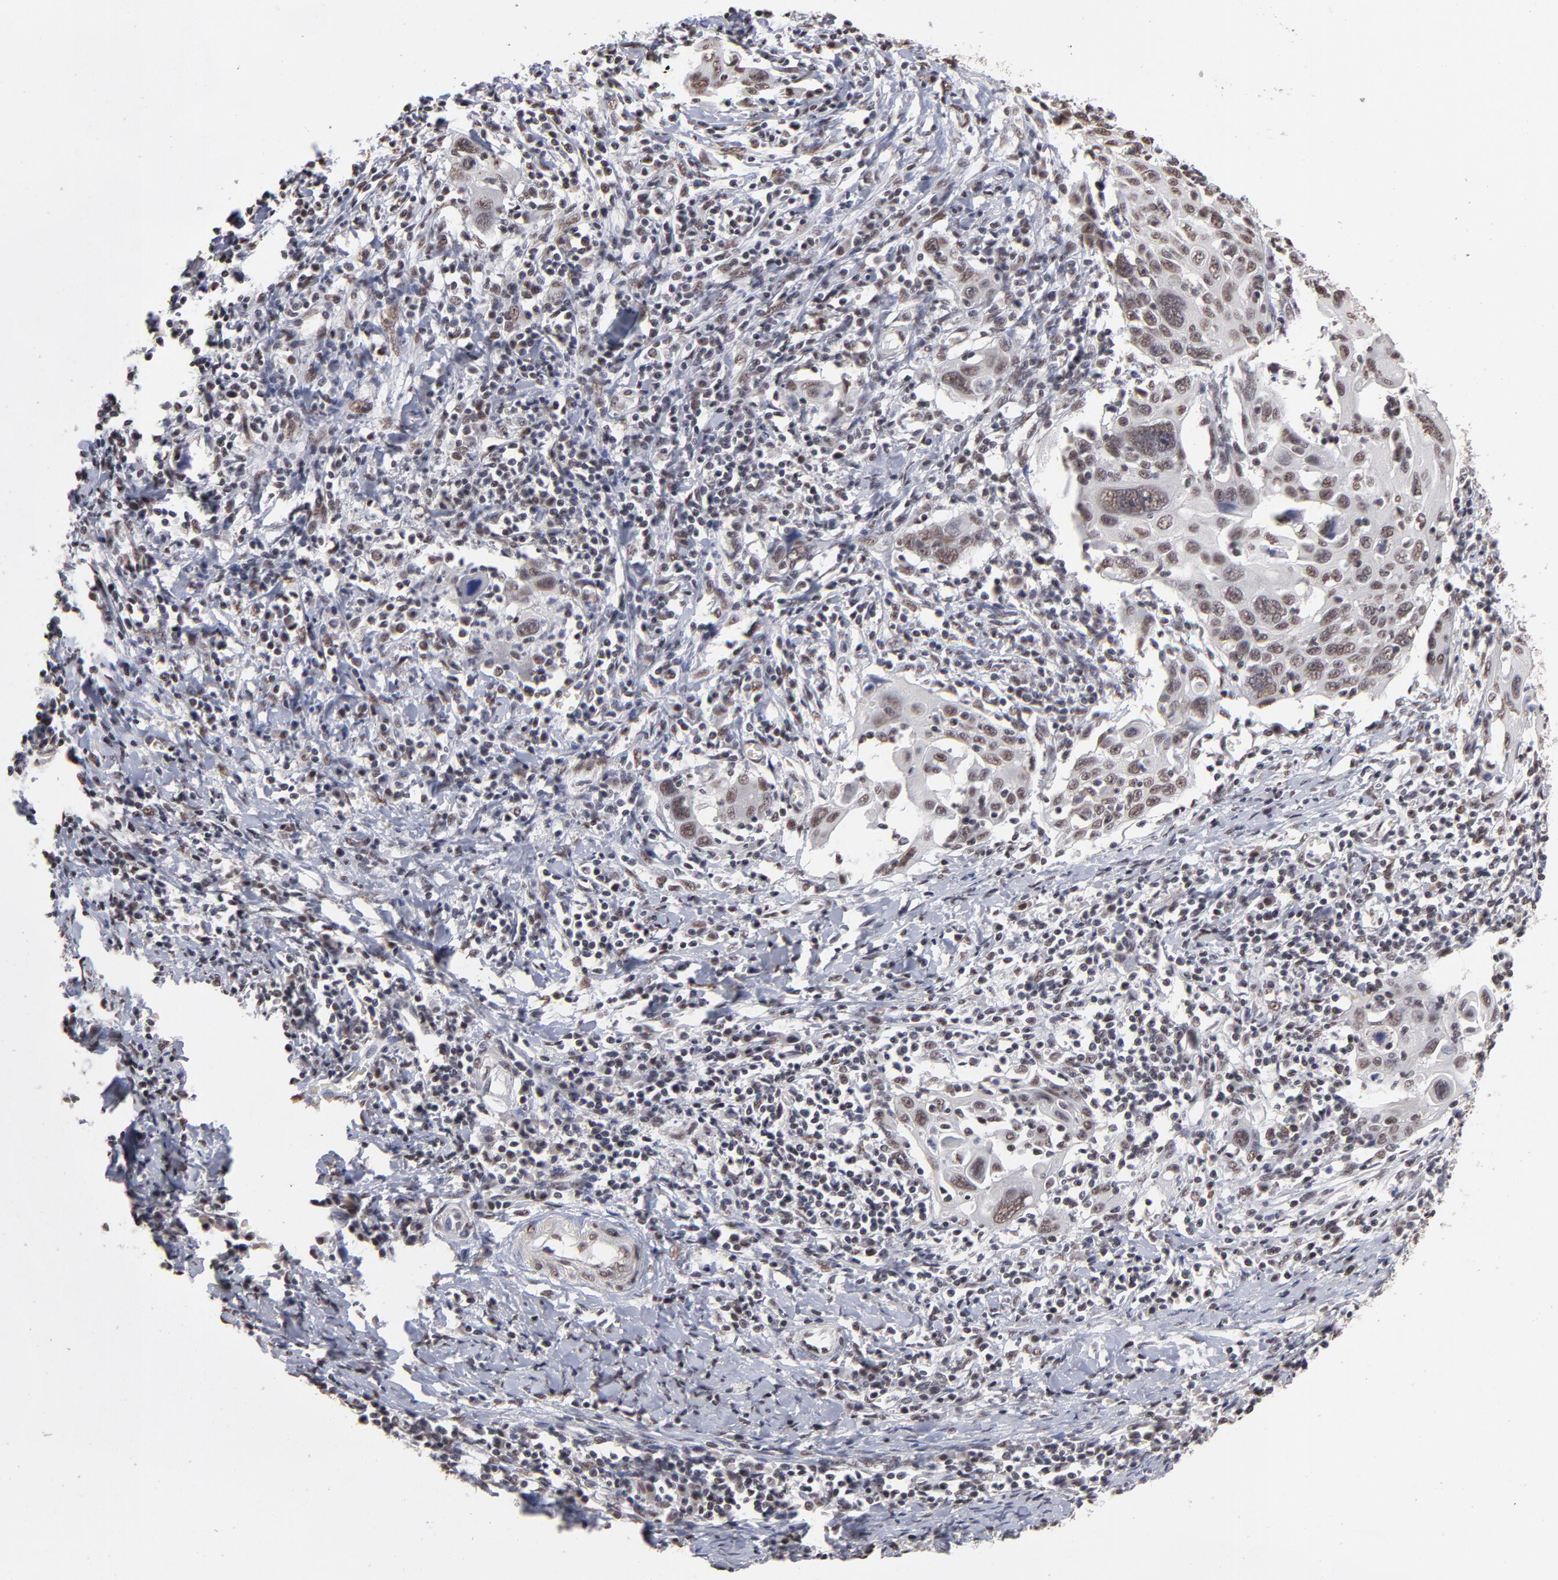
{"staining": {"intensity": "weak", "quantity": "<25%", "location": "nuclear"}, "tissue": "cervical cancer", "cell_type": "Tumor cells", "image_type": "cancer", "snomed": [{"axis": "morphology", "description": "Squamous cell carcinoma, NOS"}, {"axis": "topography", "description": "Cervix"}], "caption": "Tumor cells are negative for brown protein staining in cervical cancer (squamous cell carcinoma).", "gene": "ZNF3", "patient": {"sex": "female", "age": 54}}